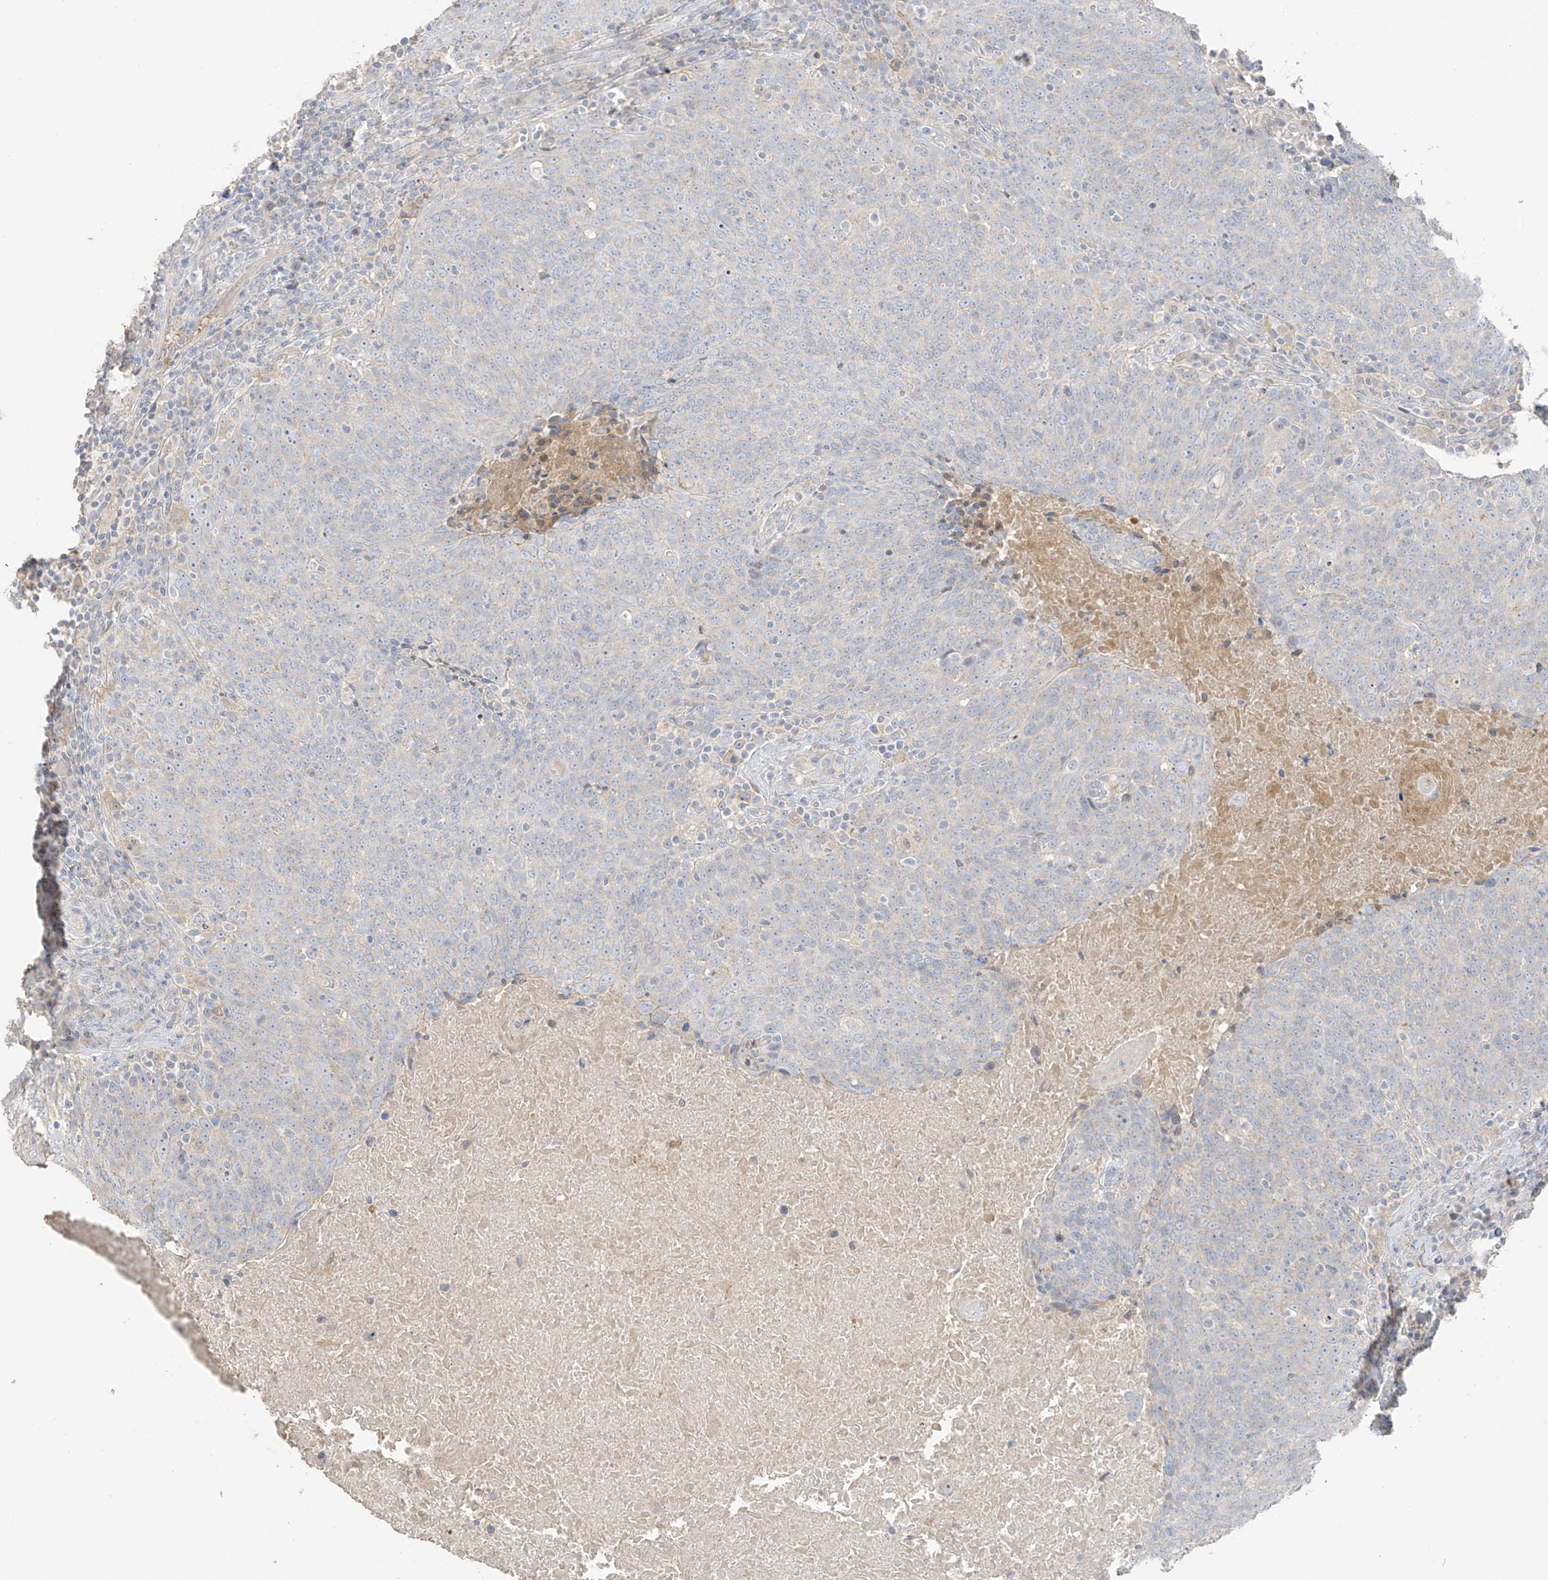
{"staining": {"intensity": "weak", "quantity": "<25%", "location": "cytoplasmic/membranous"}, "tissue": "head and neck cancer", "cell_type": "Tumor cells", "image_type": "cancer", "snomed": [{"axis": "morphology", "description": "Squamous cell carcinoma, NOS"}, {"axis": "morphology", "description": "Squamous cell carcinoma, metastatic, NOS"}, {"axis": "topography", "description": "Lymph node"}, {"axis": "topography", "description": "Head-Neck"}], "caption": "A photomicrograph of human head and neck squamous cell carcinoma is negative for staining in tumor cells. (DAB (3,3'-diaminobenzidine) IHC, high magnification).", "gene": "ZBTB41", "patient": {"sex": "male", "age": 62}}